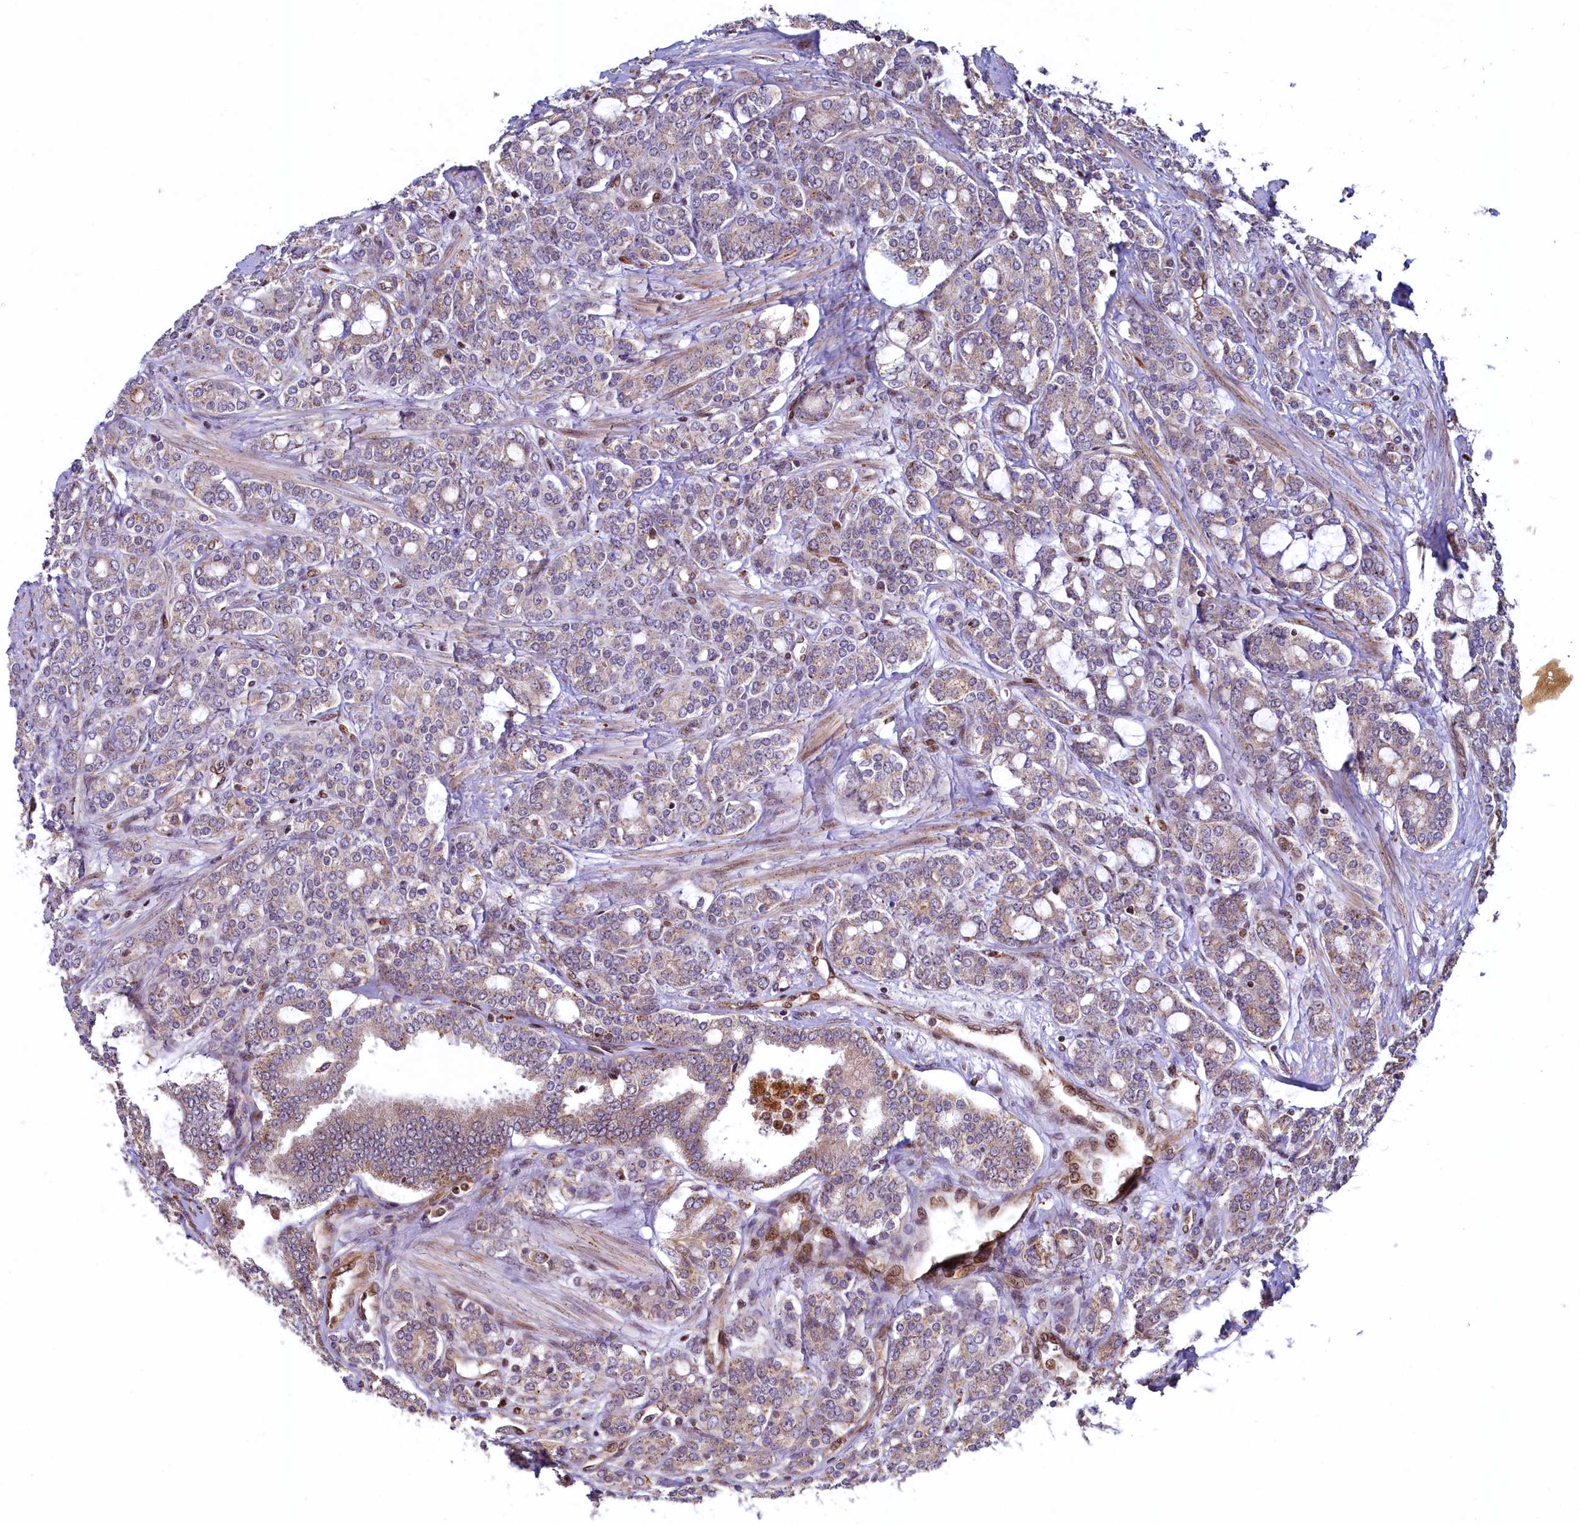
{"staining": {"intensity": "weak", "quantity": "25%-75%", "location": "cytoplasmic/membranous"}, "tissue": "prostate cancer", "cell_type": "Tumor cells", "image_type": "cancer", "snomed": [{"axis": "morphology", "description": "Adenocarcinoma, High grade"}, {"axis": "topography", "description": "Prostate"}], "caption": "Tumor cells show low levels of weak cytoplasmic/membranous staining in approximately 25%-75% of cells in human adenocarcinoma (high-grade) (prostate).", "gene": "ZNF577", "patient": {"sex": "male", "age": 62}}